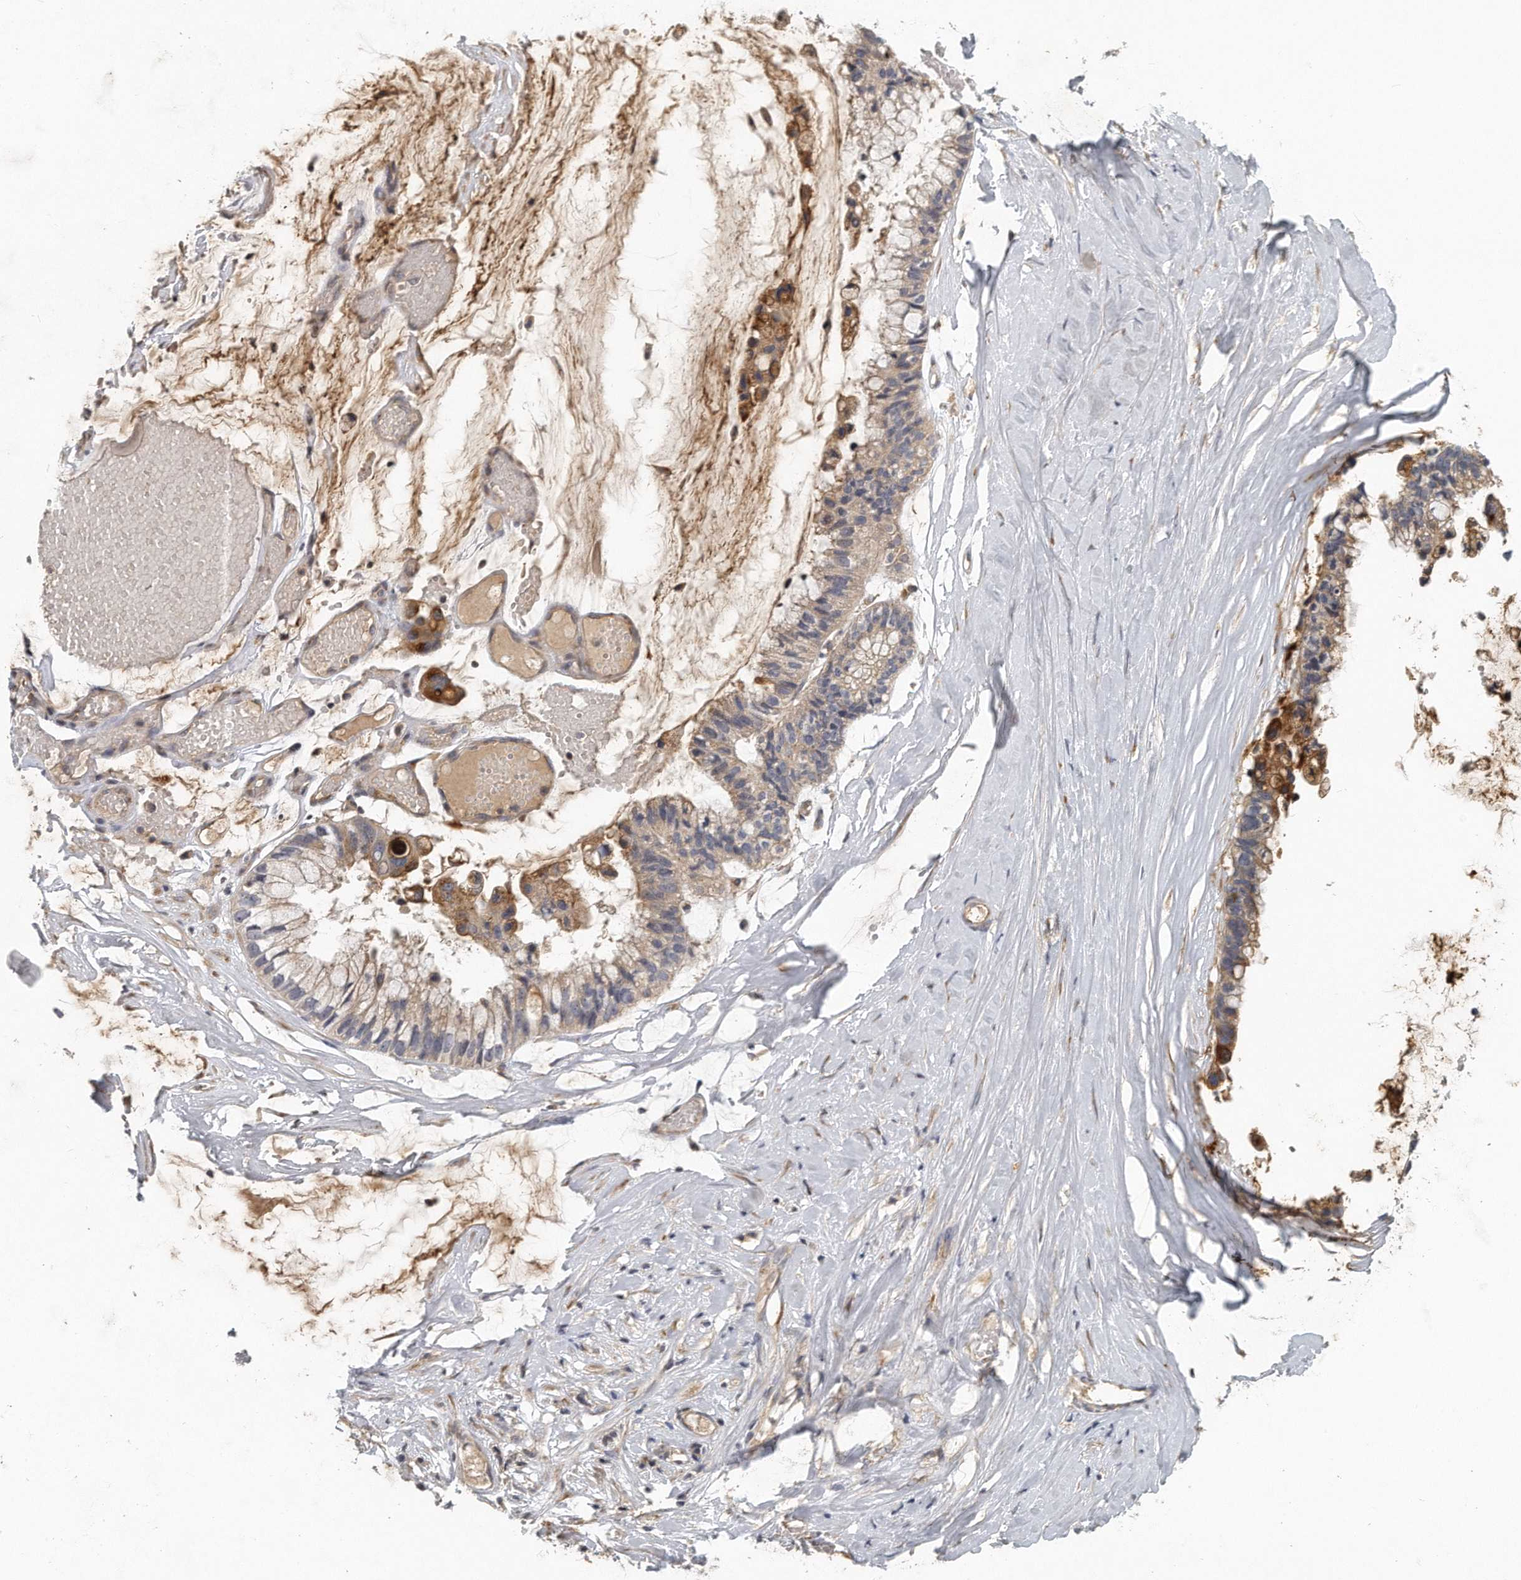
{"staining": {"intensity": "moderate", "quantity": "<25%", "location": "cytoplasmic/membranous"}, "tissue": "ovarian cancer", "cell_type": "Tumor cells", "image_type": "cancer", "snomed": [{"axis": "morphology", "description": "Cystadenocarcinoma, mucinous, NOS"}, {"axis": "topography", "description": "Ovary"}], "caption": "Protein analysis of ovarian cancer (mucinous cystadenocarcinoma) tissue reveals moderate cytoplasmic/membranous expression in approximately <25% of tumor cells.", "gene": "TRAPPC14", "patient": {"sex": "female", "age": 39}}